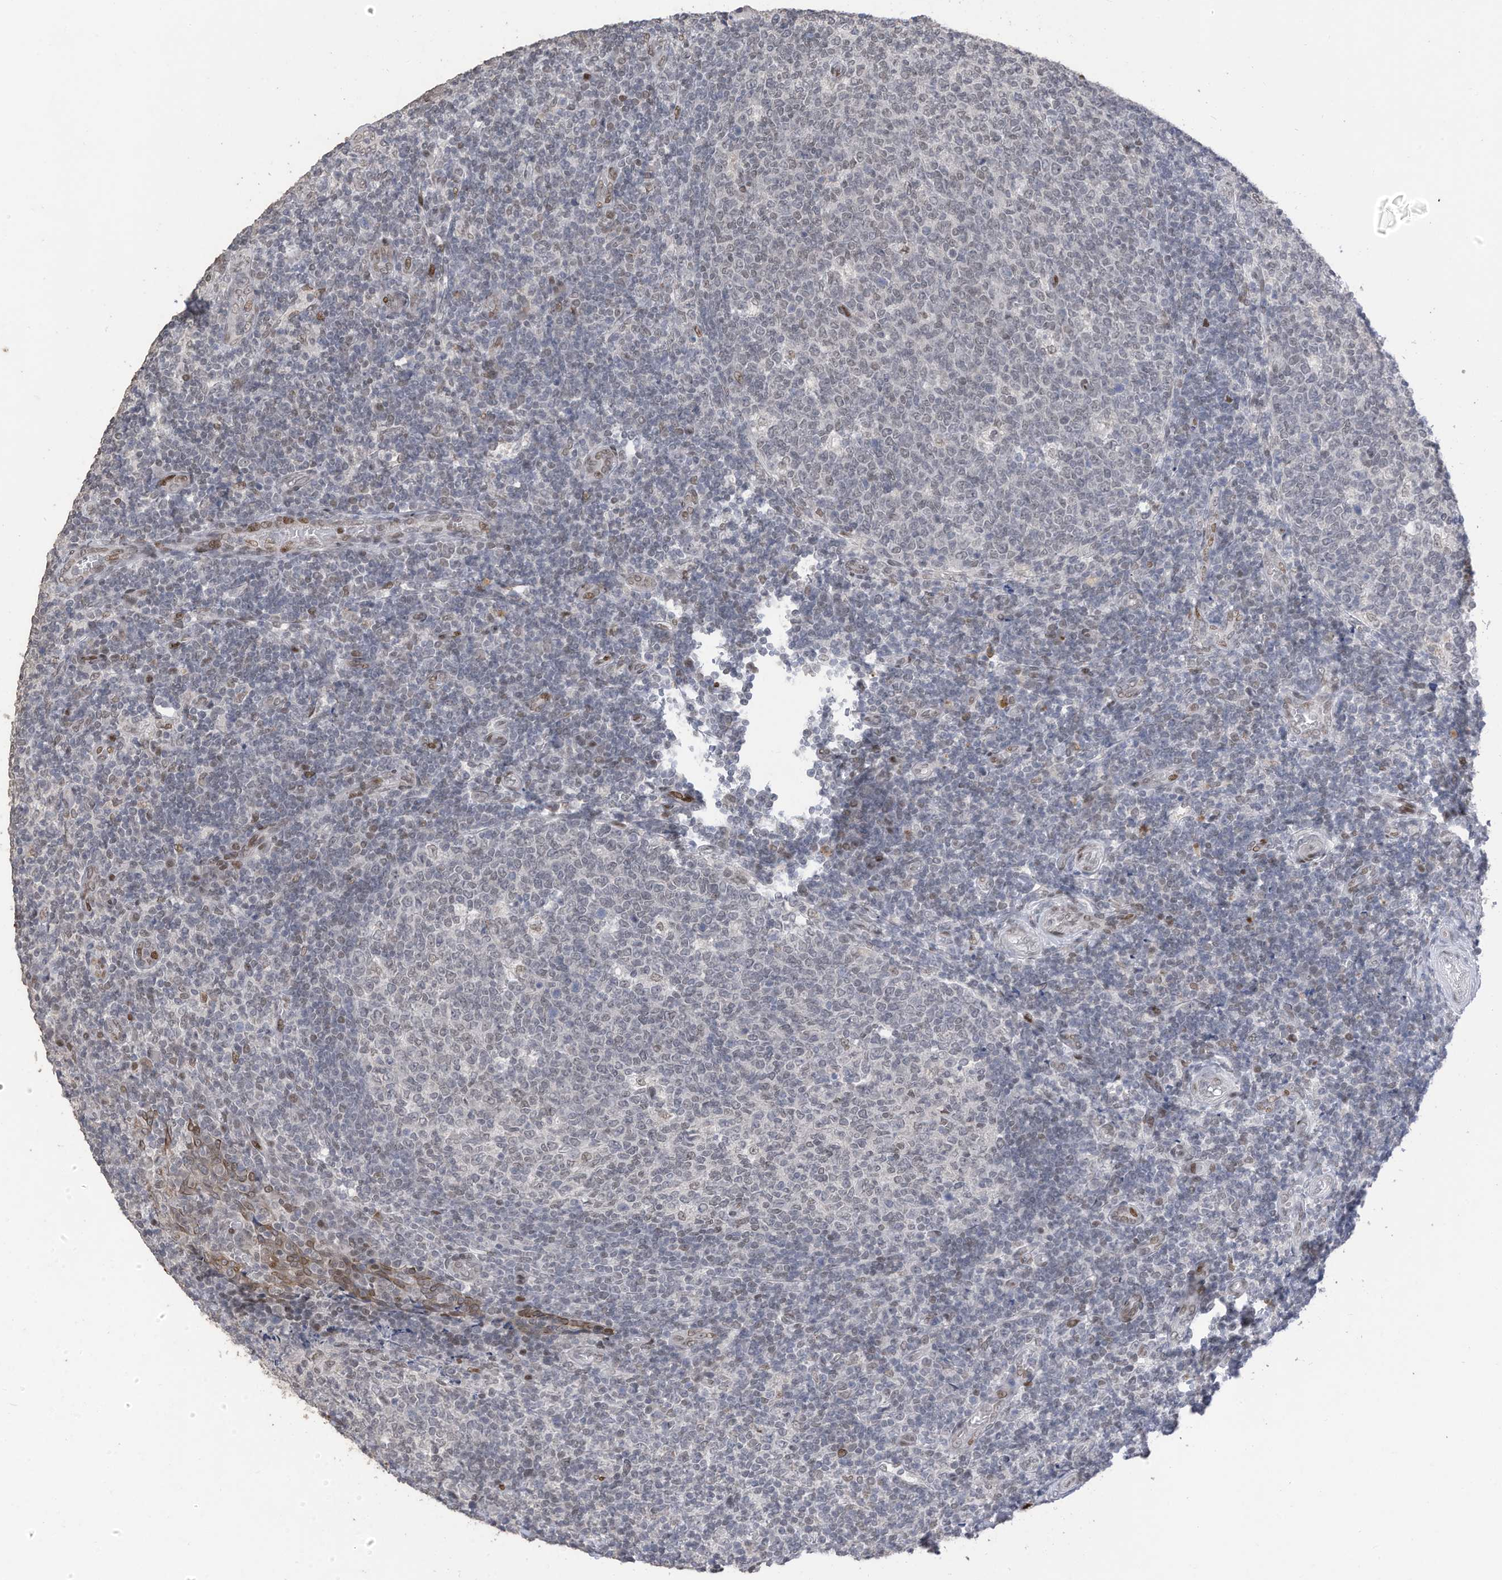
{"staining": {"intensity": "negative", "quantity": "none", "location": "none"}, "tissue": "tonsil", "cell_type": "Germinal center cells", "image_type": "normal", "snomed": [{"axis": "morphology", "description": "Normal tissue, NOS"}, {"axis": "topography", "description": "Tonsil"}], "caption": "Immunohistochemical staining of benign tonsil exhibits no significant positivity in germinal center cells.", "gene": "RABL3", "patient": {"sex": "female", "age": 19}}